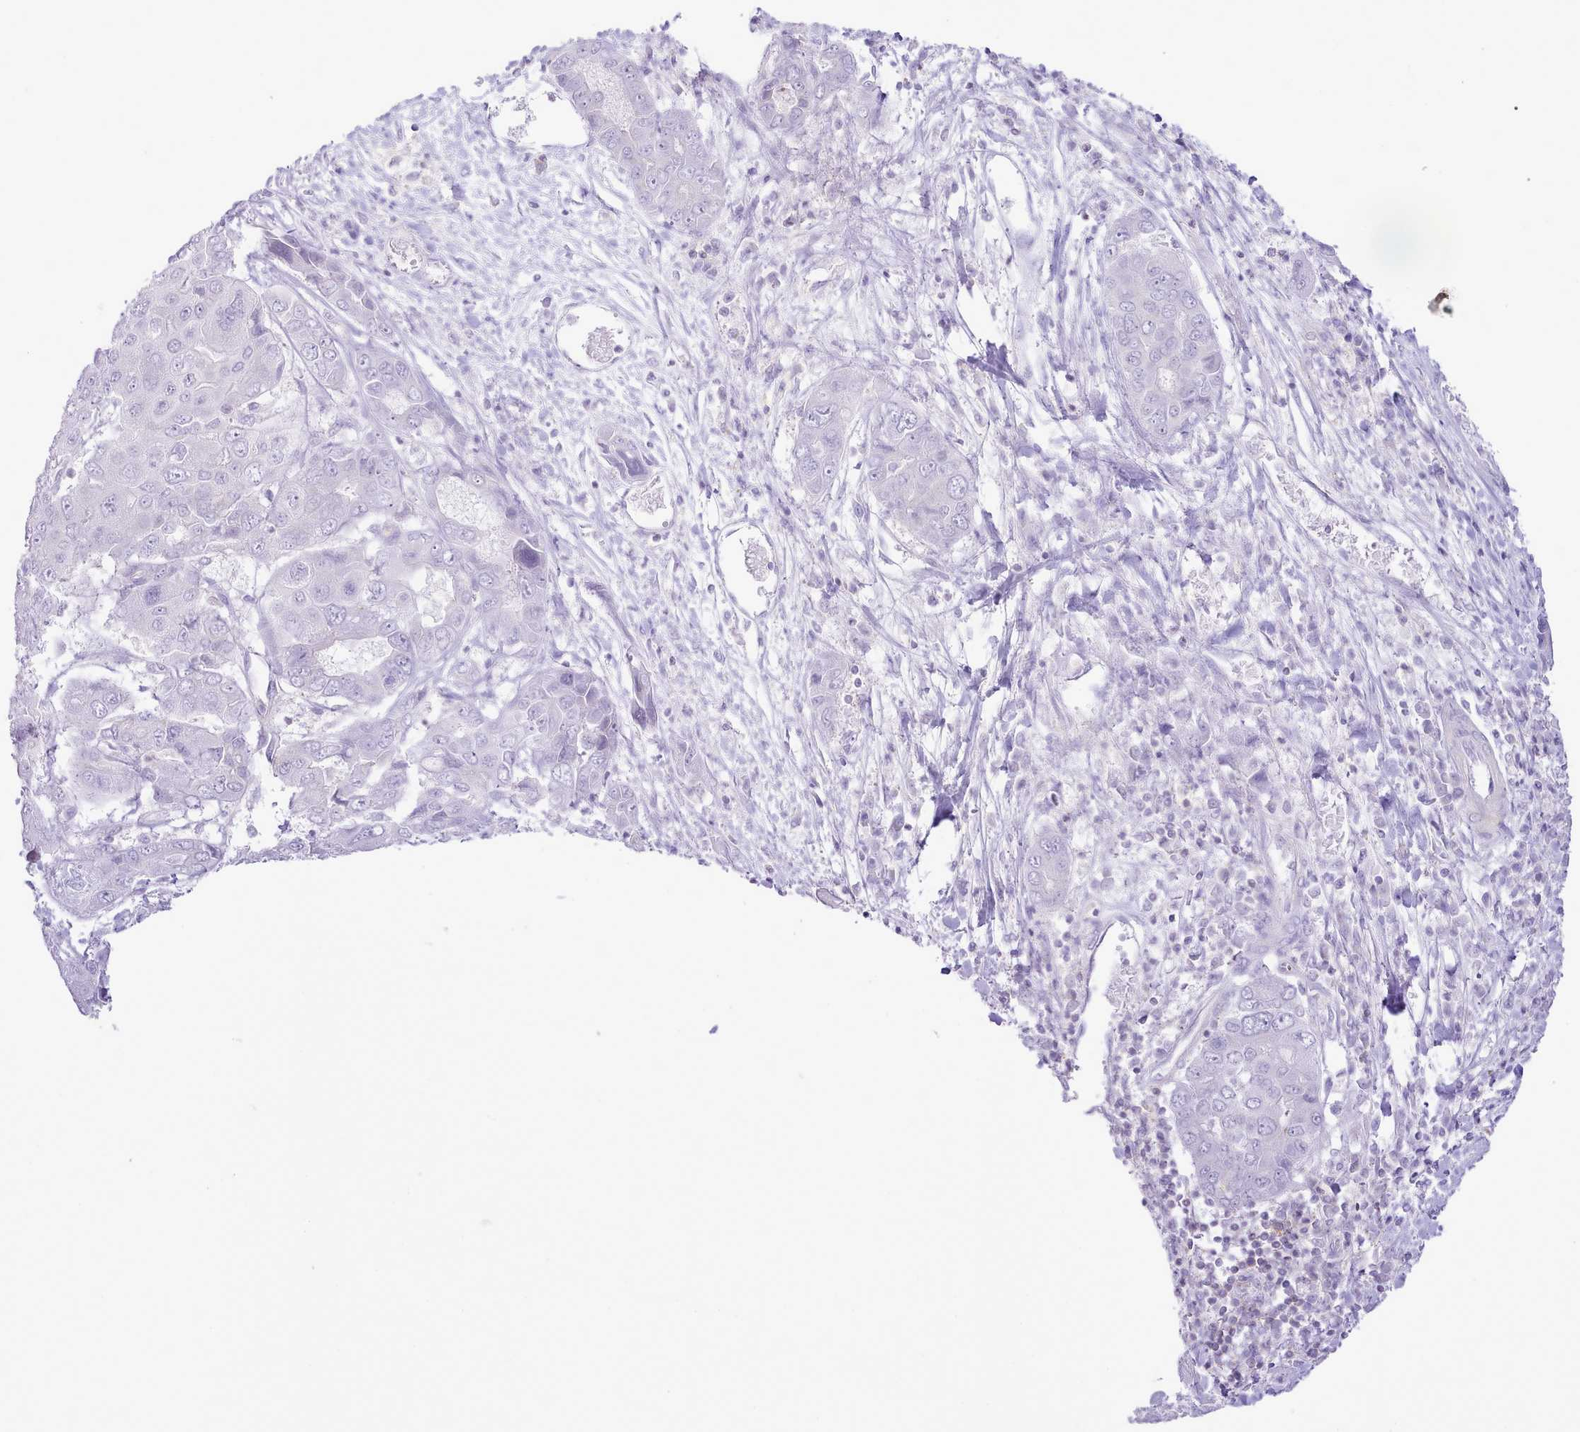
{"staining": {"intensity": "negative", "quantity": "none", "location": "none"}, "tissue": "liver cancer", "cell_type": "Tumor cells", "image_type": "cancer", "snomed": [{"axis": "morphology", "description": "Cholangiocarcinoma"}, {"axis": "topography", "description": "Liver"}], "caption": "A histopathology image of human liver cancer is negative for staining in tumor cells.", "gene": "MDFI", "patient": {"sex": "male", "age": 67}}